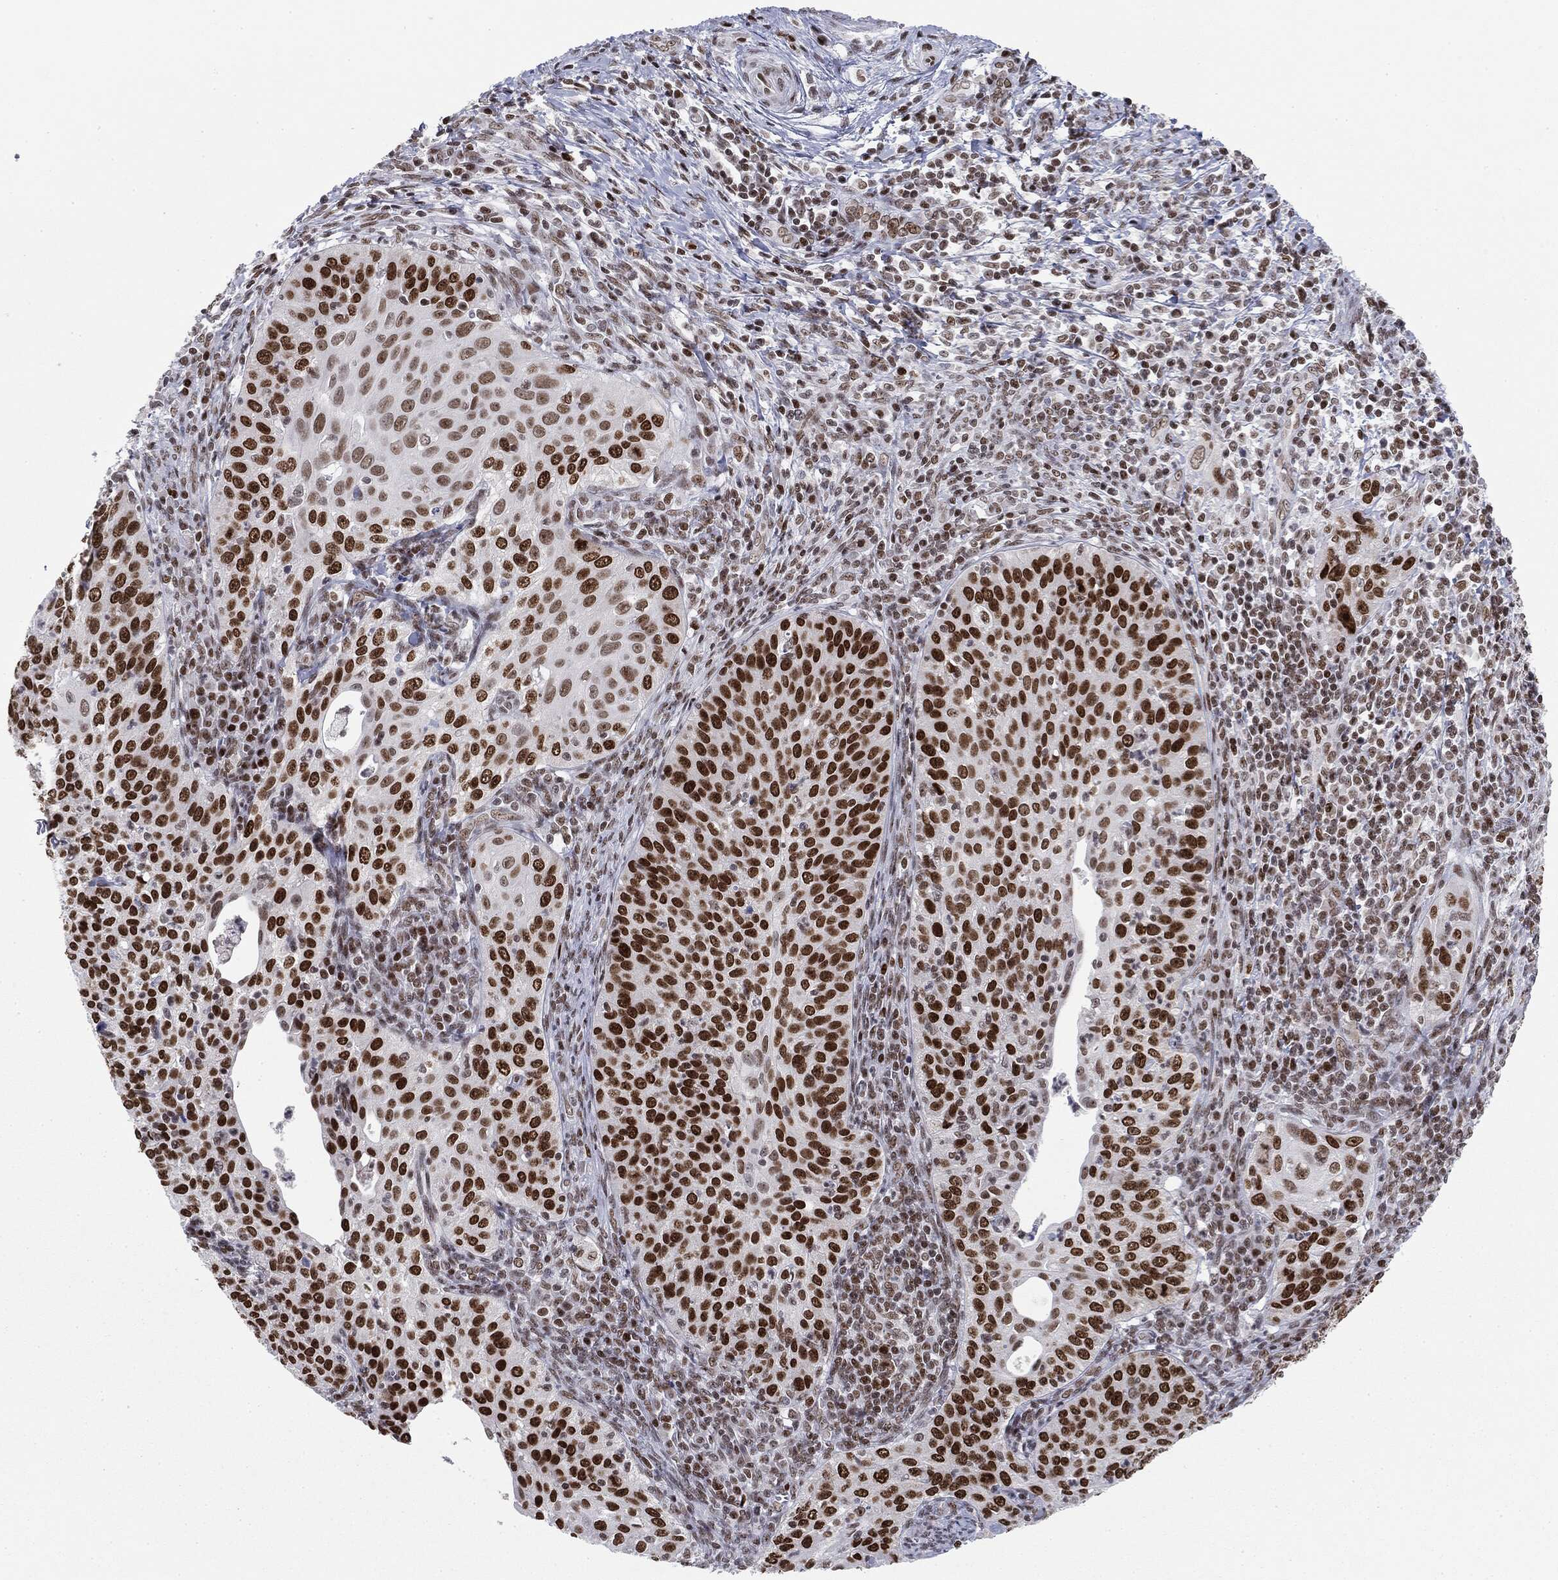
{"staining": {"intensity": "strong", "quantity": ">75%", "location": "nuclear"}, "tissue": "cervical cancer", "cell_type": "Tumor cells", "image_type": "cancer", "snomed": [{"axis": "morphology", "description": "Squamous cell carcinoma, NOS"}, {"axis": "topography", "description": "Cervix"}], "caption": "Immunohistochemistry (IHC) of human cervical cancer (squamous cell carcinoma) shows high levels of strong nuclear positivity in approximately >75% of tumor cells.", "gene": "MDC1", "patient": {"sex": "female", "age": 30}}